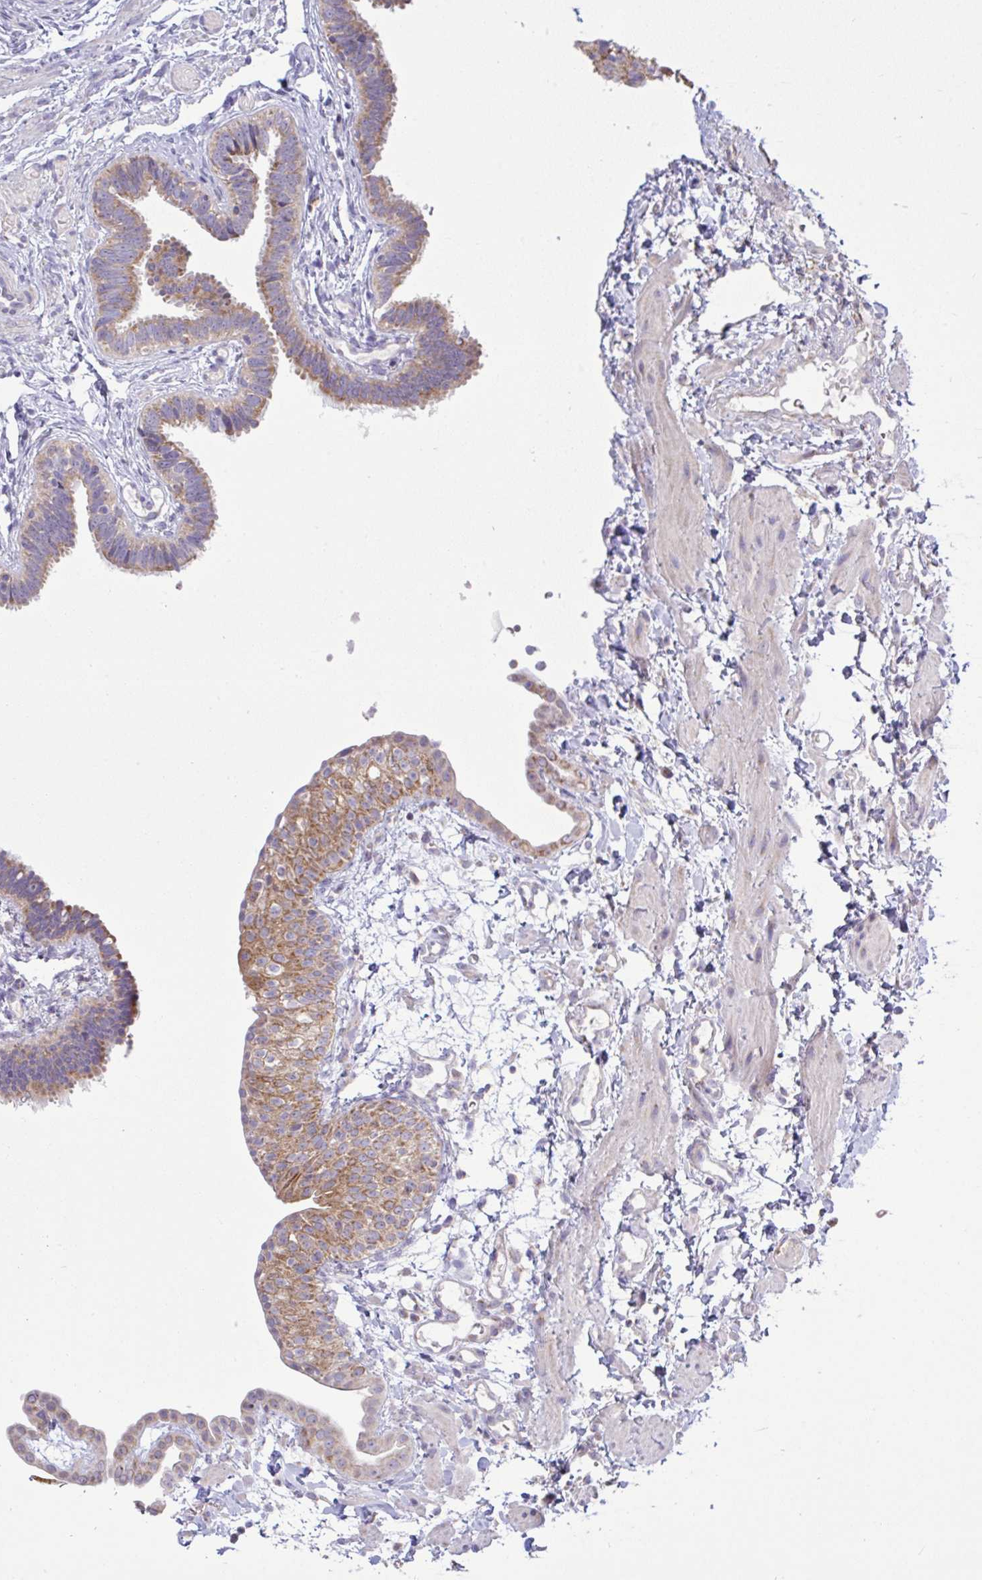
{"staining": {"intensity": "moderate", "quantity": "25%-75%", "location": "cytoplasmic/membranous"}, "tissue": "fallopian tube", "cell_type": "Glandular cells", "image_type": "normal", "snomed": [{"axis": "morphology", "description": "Normal tissue, NOS"}, {"axis": "topography", "description": "Fallopian tube"}], "caption": "Brown immunohistochemical staining in unremarkable fallopian tube displays moderate cytoplasmic/membranous expression in about 25%-75% of glandular cells. Immunohistochemistry (ihc) stains the protein in brown and the nuclei are stained blue.", "gene": "NDUFA7", "patient": {"sex": "female", "age": 37}}